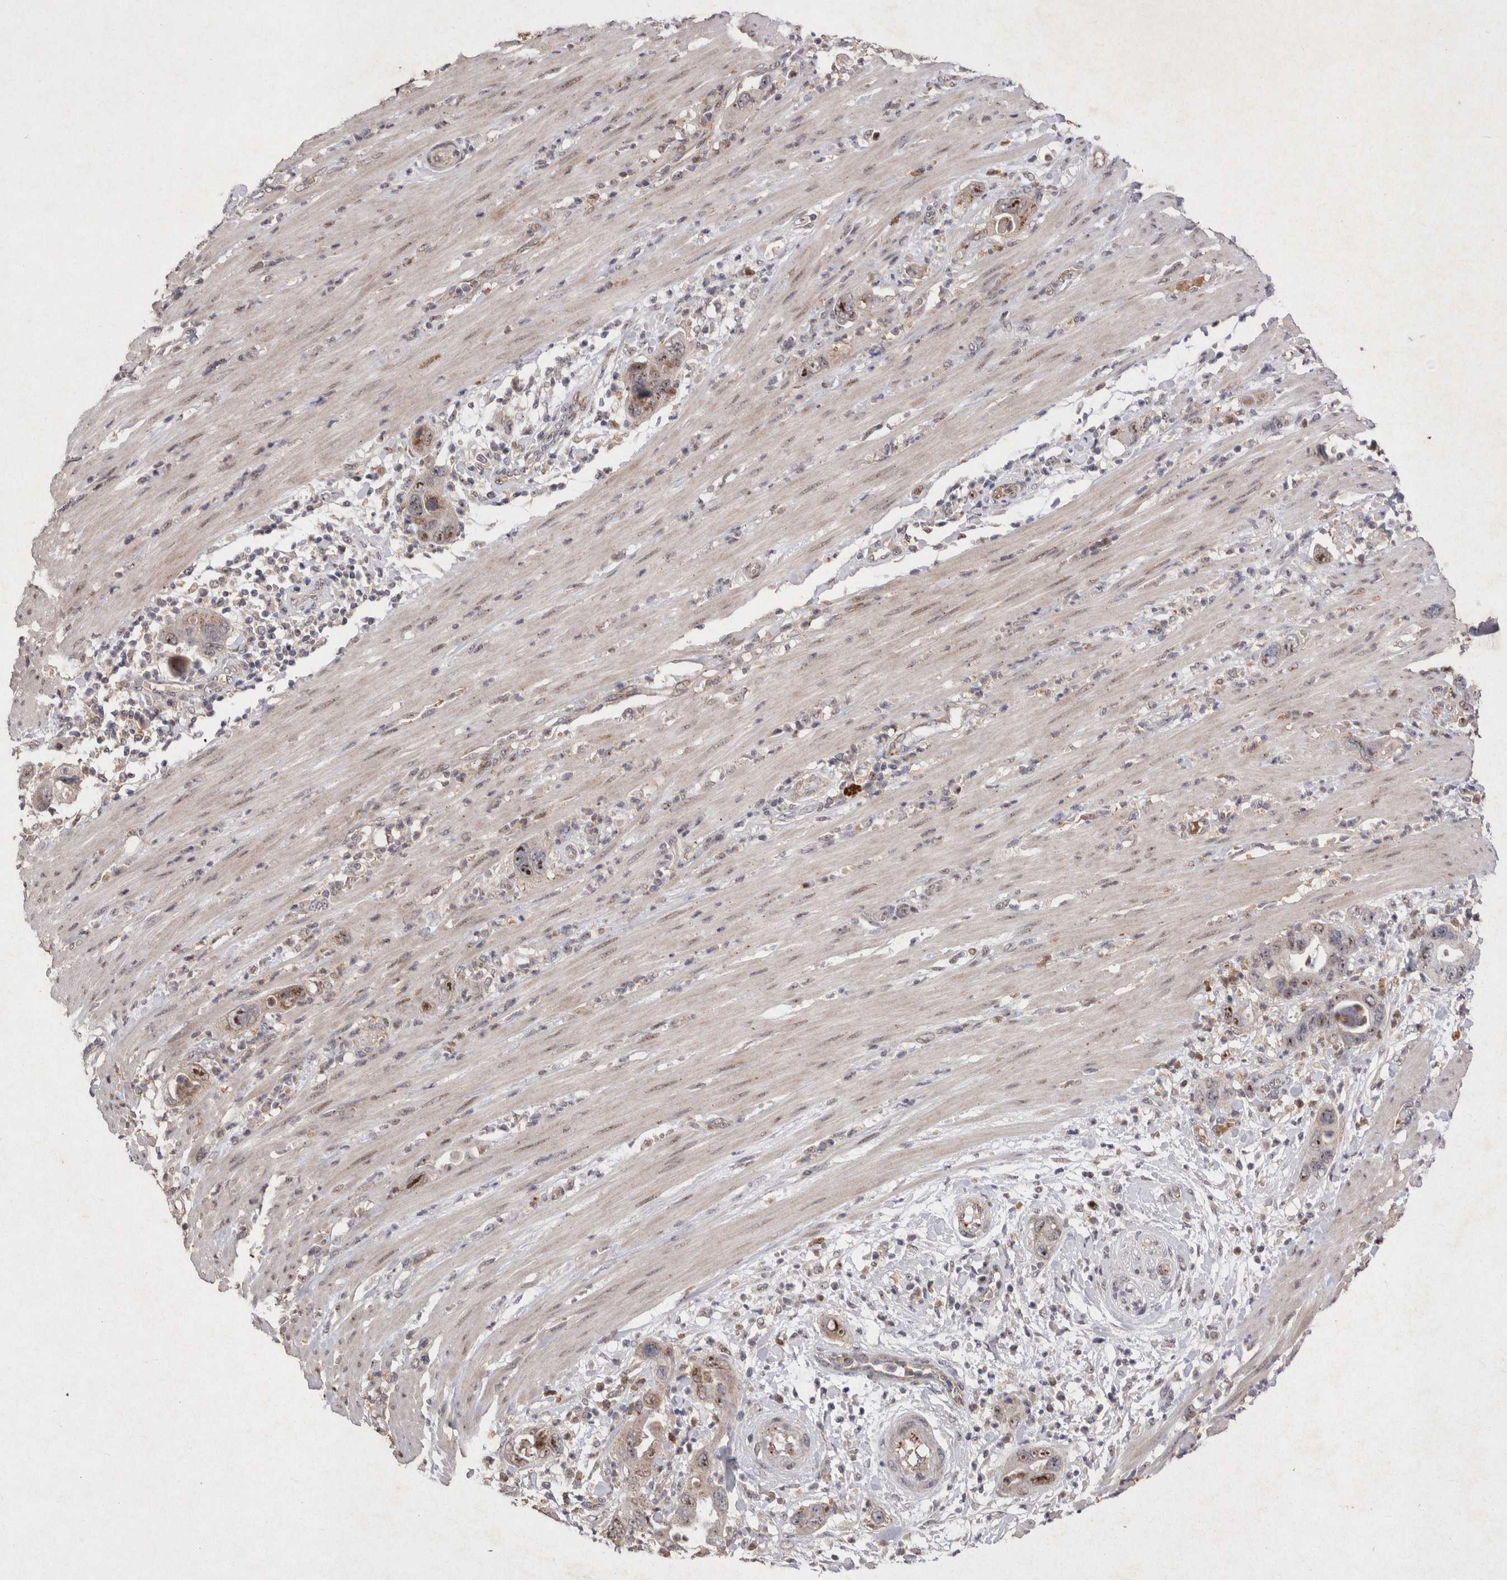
{"staining": {"intensity": "moderate", "quantity": ">75%", "location": "cytoplasmic/membranous,nuclear"}, "tissue": "pancreatic cancer", "cell_type": "Tumor cells", "image_type": "cancer", "snomed": [{"axis": "morphology", "description": "Adenocarcinoma, NOS"}, {"axis": "topography", "description": "Pancreas"}], "caption": "Protein expression analysis of human pancreatic cancer (adenocarcinoma) reveals moderate cytoplasmic/membranous and nuclear expression in approximately >75% of tumor cells.", "gene": "STK11", "patient": {"sex": "female", "age": 71}}